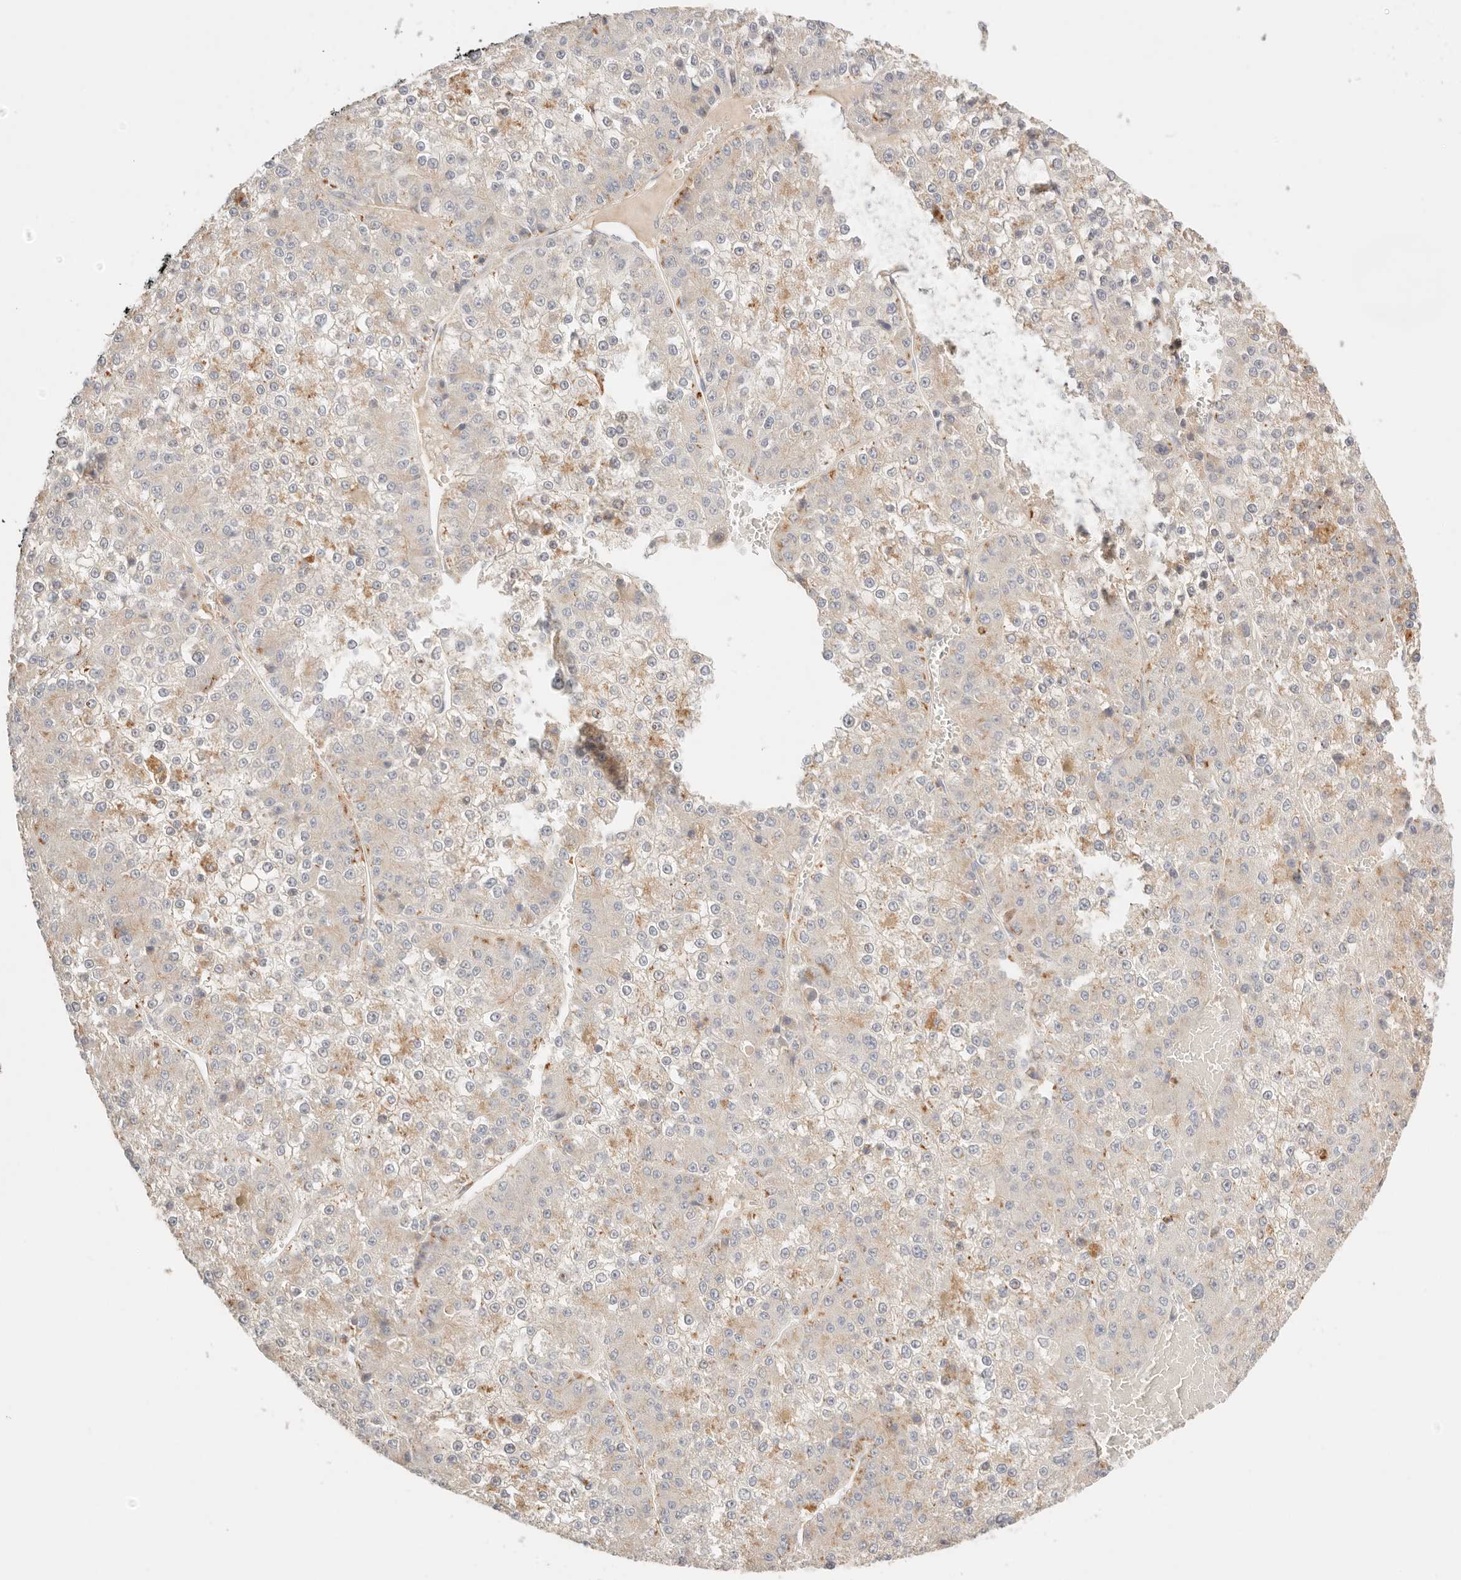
{"staining": {"intensity": "weak", "quantity": "25%-75%", "location": "cytoplasmic/membranous"}, "tissue": "liver cancer", "cell_type": "Tumor cells", "image_type": "cancer", "snomed": [{"axis": "morphology", "description": "Carcinoma, Hepatocellular, NOS"}, {"axis": "topography", "description": "Liver"}], "caption": "Approximately 25%-75% of tumor cells in liver cancer (hepatocellular carcinoma) reveal weak cytoplasmic/membranous protein positivity as visualized by brown immunohistochemical staining.", "gene": "CEP120", "patient": {"sex": "female", "age": 73}}